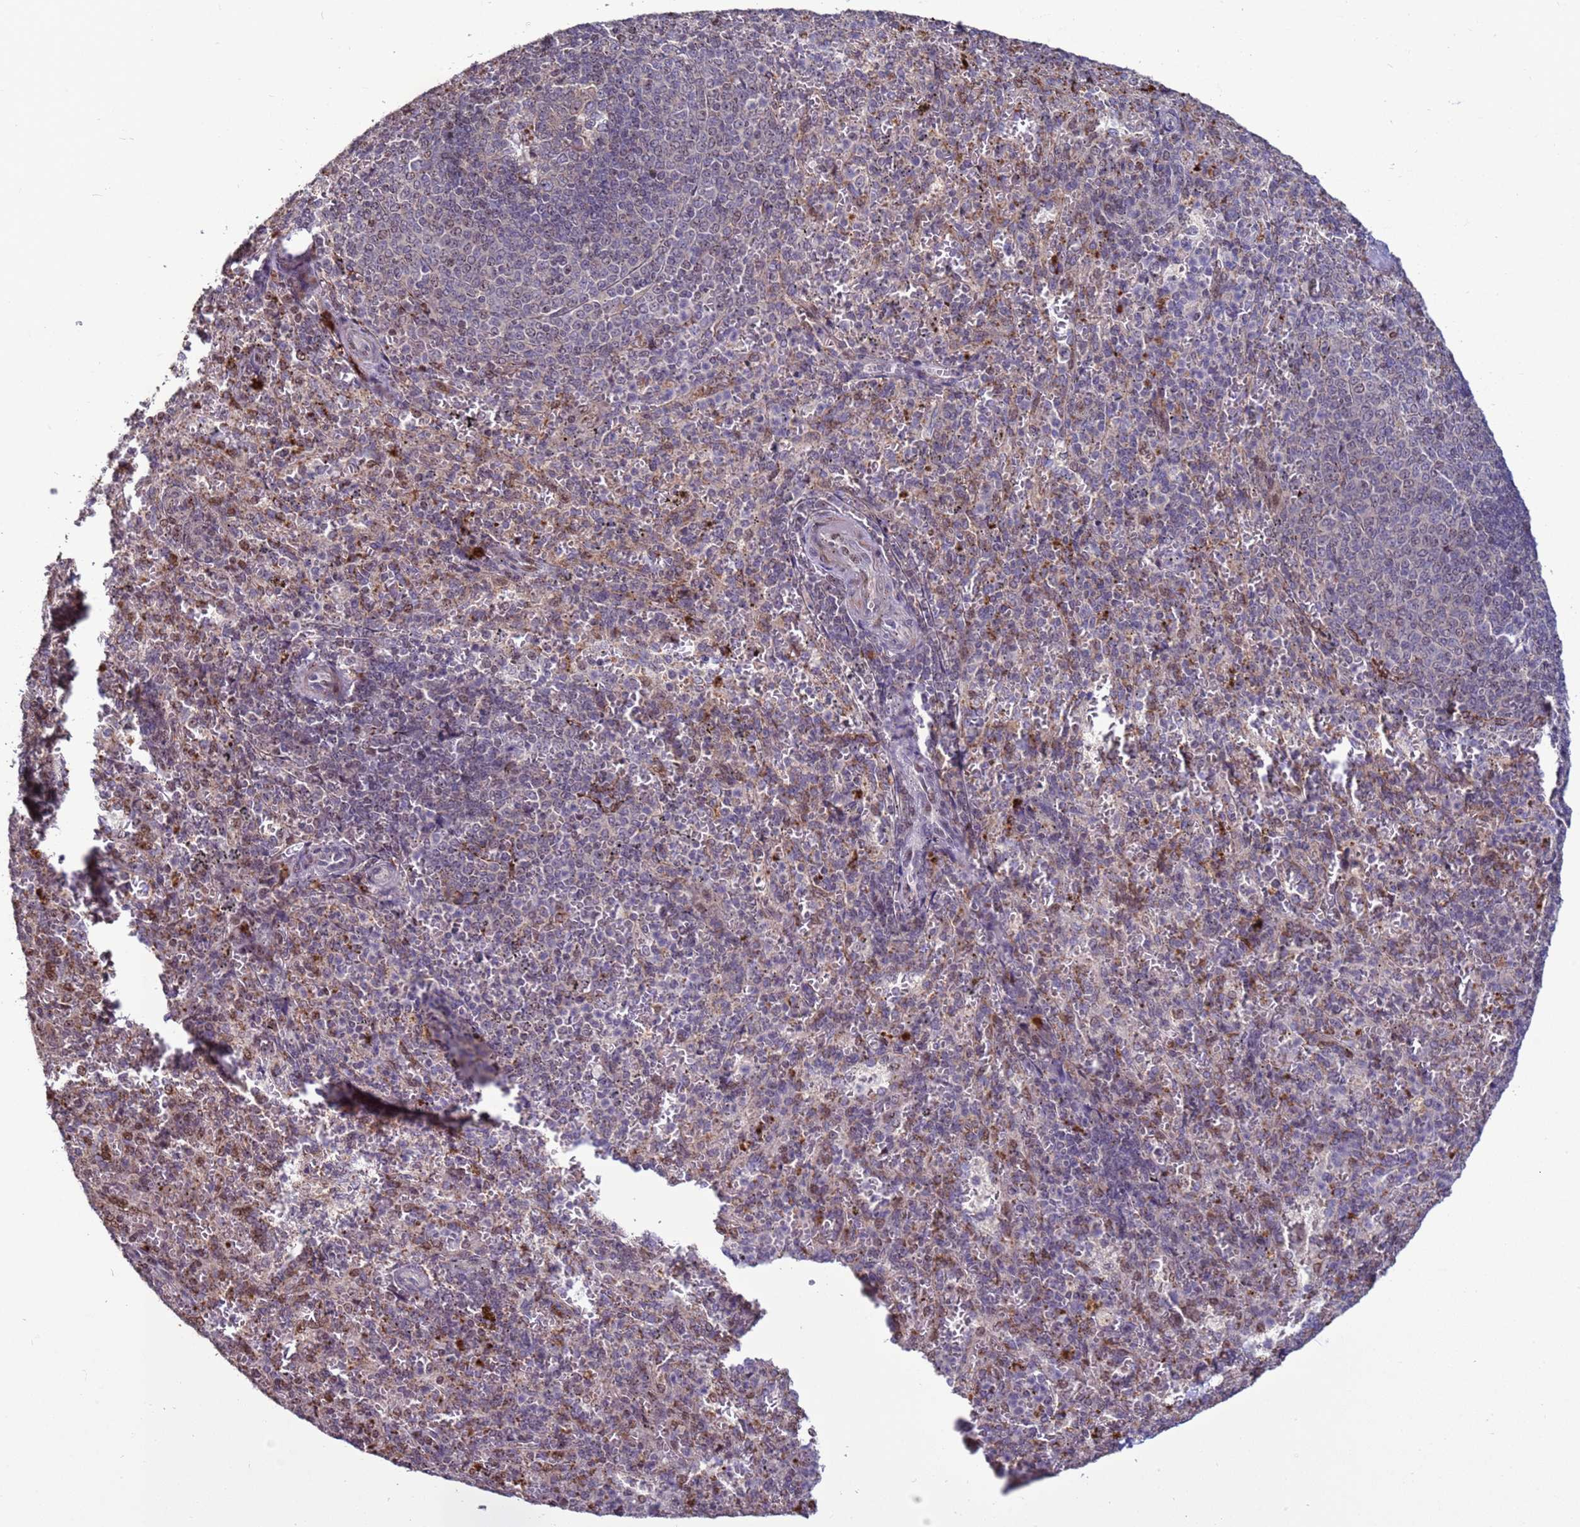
{"staining": {"intensity": "weak", "quantity": "25%-75%", "location": "cytoplasmic/membranous"}, "tissue": "spleen", "cell_type": "Cells in red pulp", "image_type": "normal", "snomed": [{"axis": "morphology", "description": "Normal tissue, NOS"}, {"axis": "topography", "description": "Spleen"}], "caption": "Immunohistochemical staining of unremarkable human spleen exhibits 25%-75% levels of weak cytoplasmic/membranous protein staining in approximately 25%-75% of cells in red pulp. The staining is performed using DAB brown chromogen to label protein expression. The nuclei are counter-stained blue using hematoxylin.", "gene": "HGH1", "patient": {"sex": "female", "age": 21}}